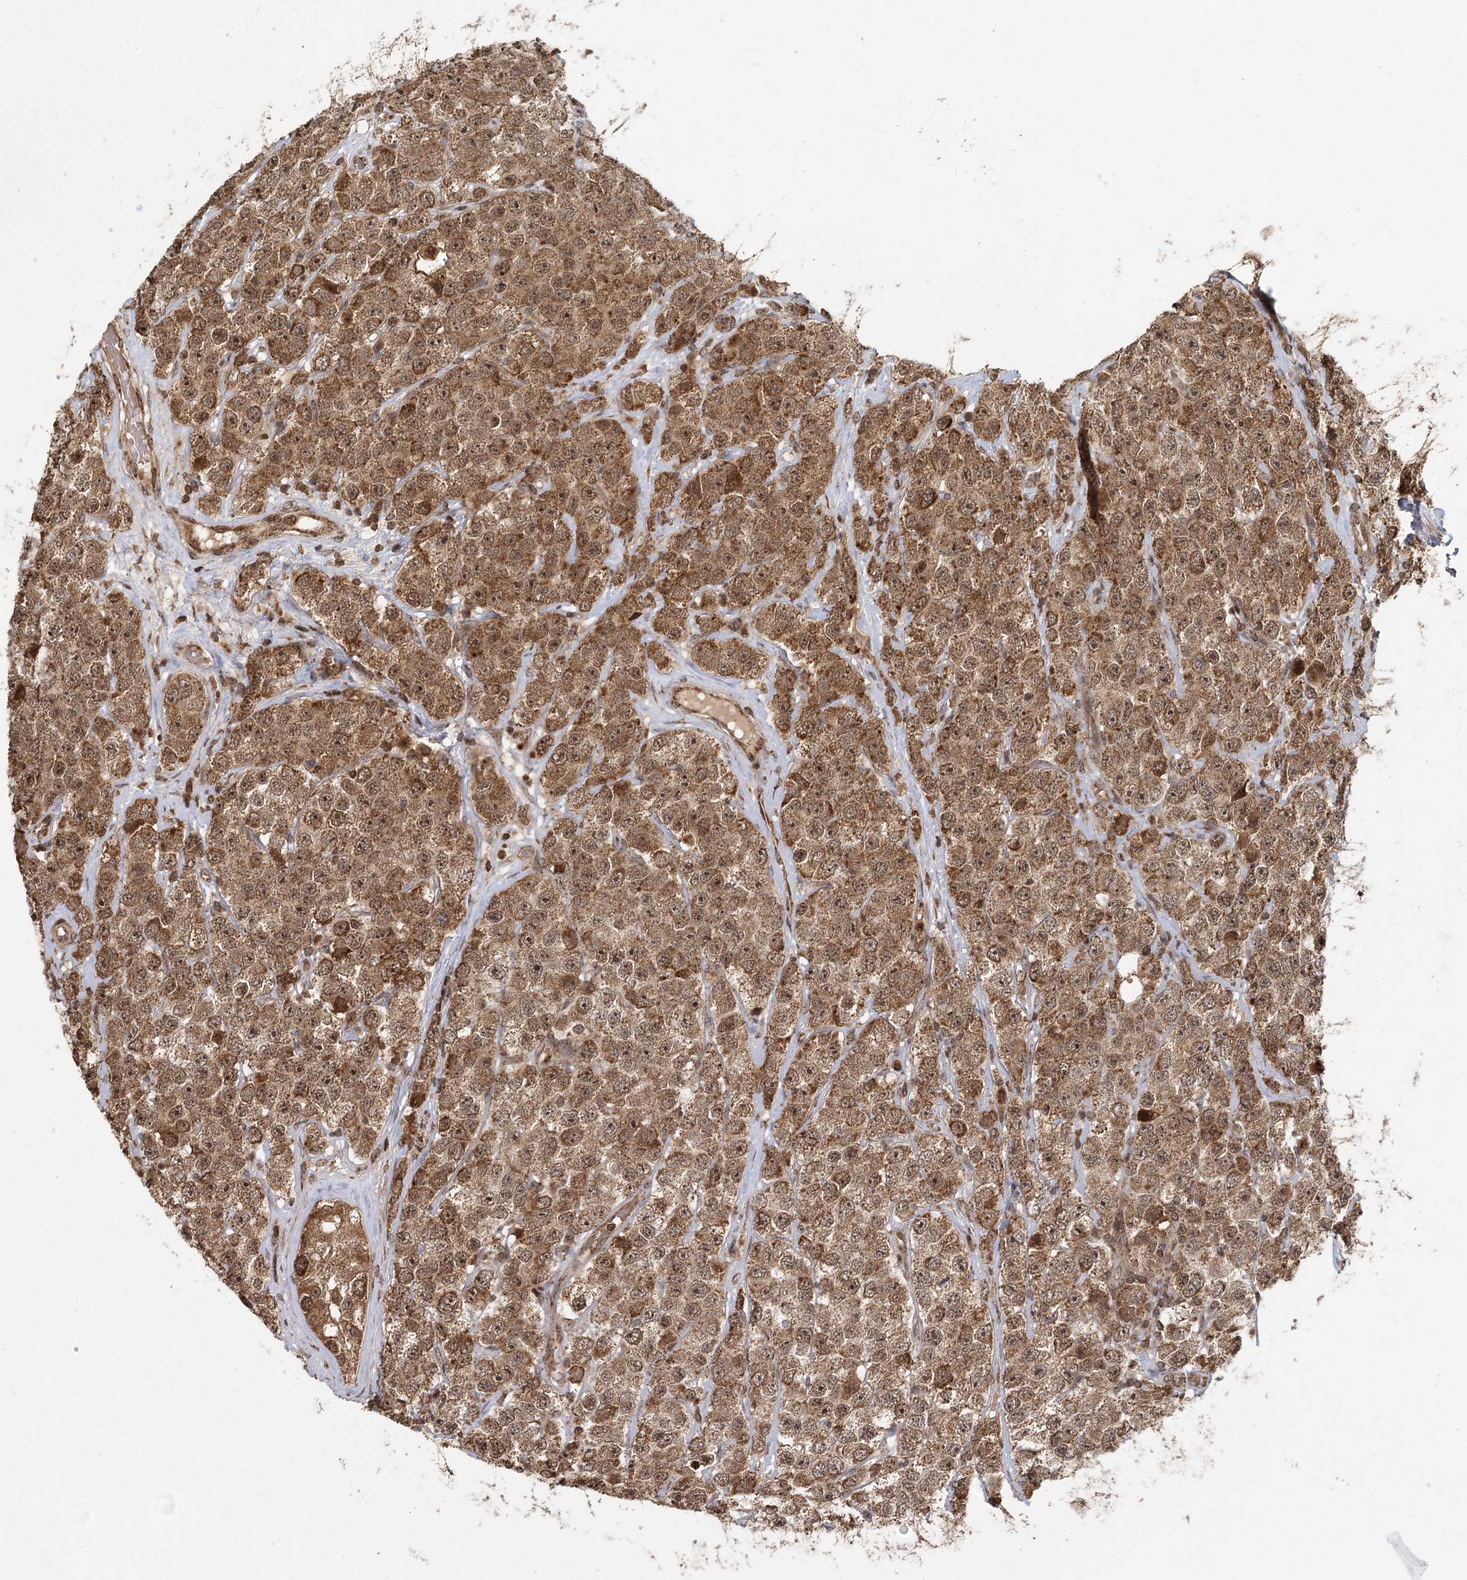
{"staining": {"intensity": "moderate", "quantity": ">75%", "location": "cytoplasmic/membranous"}, "tissue": "testis cancer", "cell_type": "Tumor cells", "image_type": "cancer", "snomed": [{"axis": "morphology", "description": "Seminoma, NOS"}, {"axis": "topography", "description": "Testis"}], "caption": "IHC micrograph of human testis cancer (seminoma) stained for a protein (brown), which shows medium levels of moderate cytoplasmic/membranous positivity in approximately >75% of tumor cells.", "gene": "MICU1", "patient": {"sex": "male", "age": 28}}